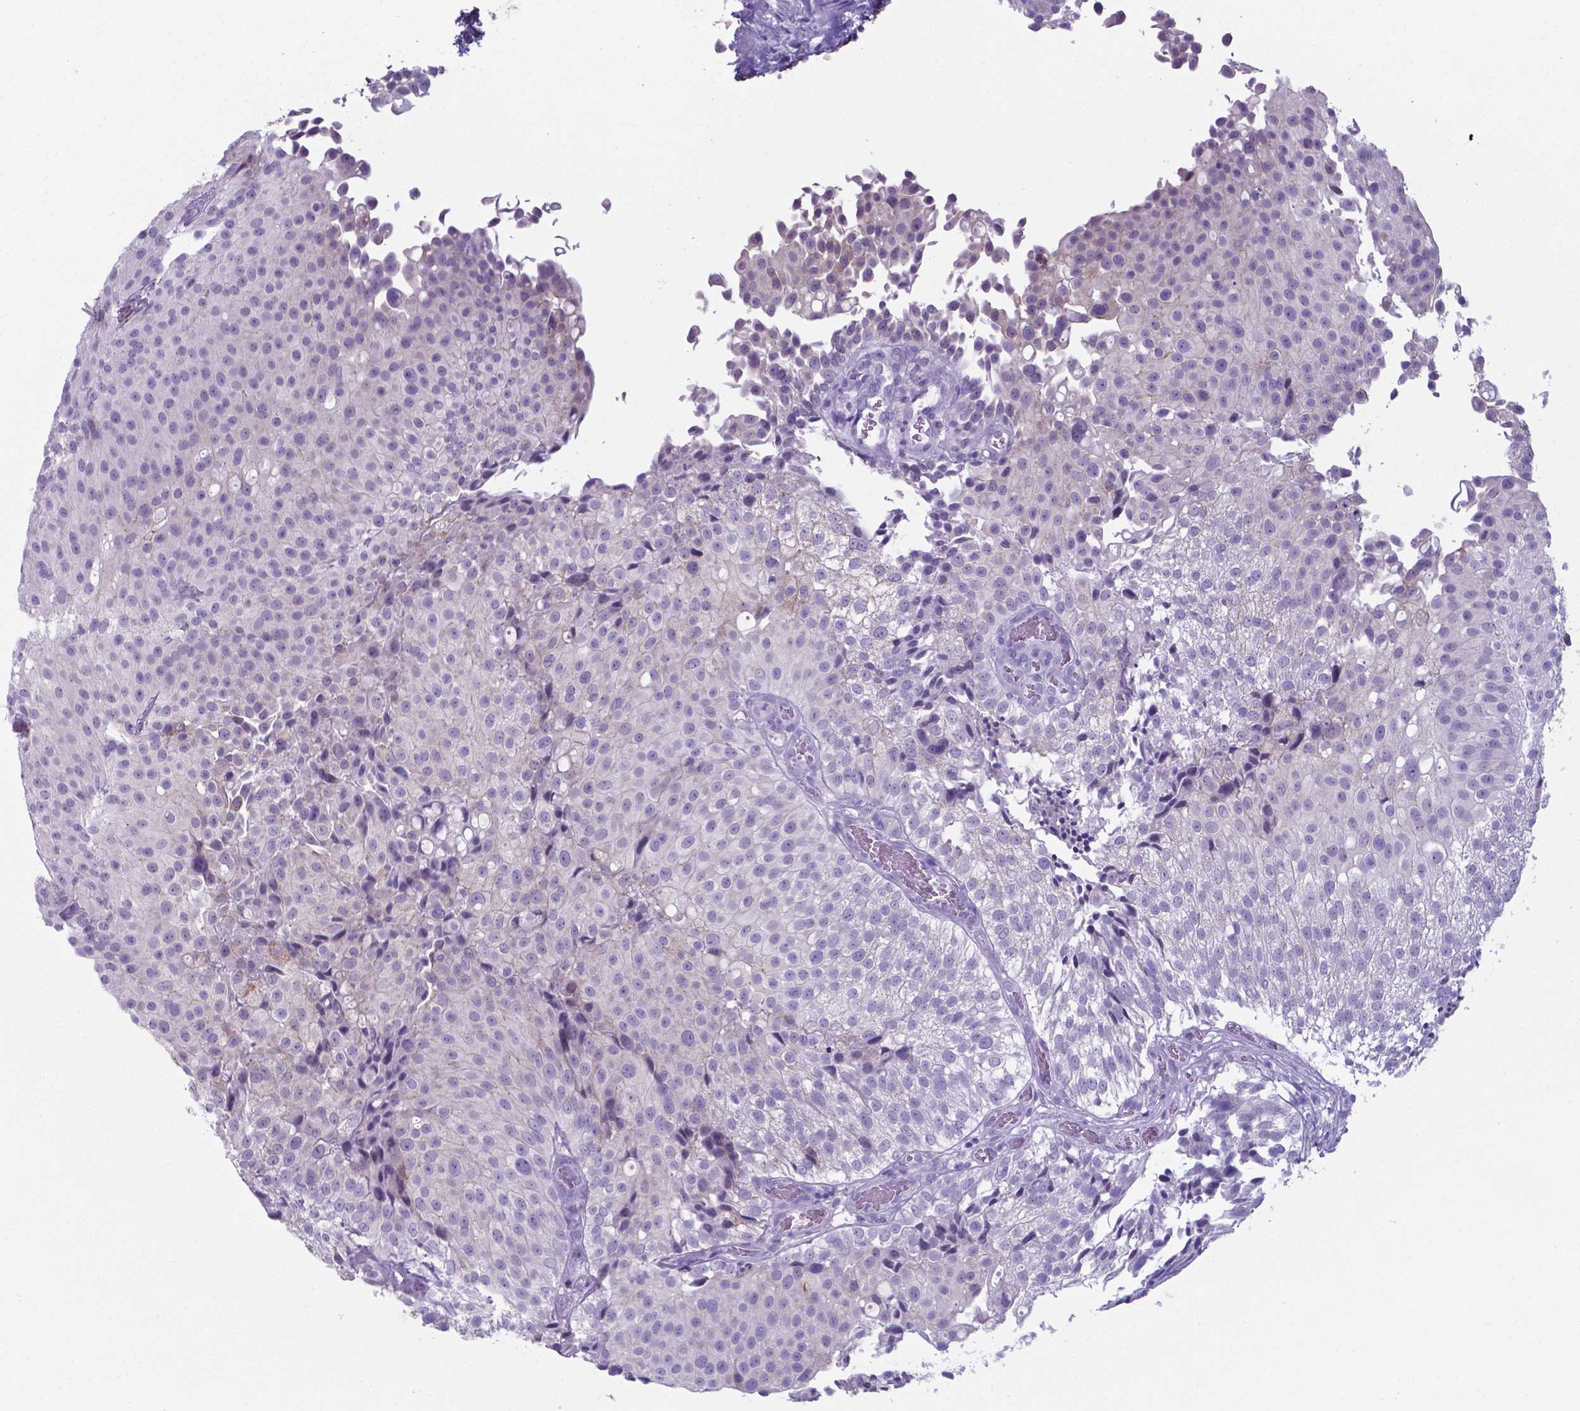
{"staining": {"intensity": "negative", "quantity": "none", "location": "none"}, "tissue": "urothelial cancer", "cell_type": "Tumor cells", "image_type": "cancer", "snomed": [{"axis": "morphology", "description": "Urothelial carcinoma, Low grade"}, {"axis": "topography", "description": "Urinary bladder"}], "caption": "Tumor cells show no significant expression in urothelial carcinoma (low-grade).", "gene": "AP5B1", "patient": {"sex": "male", "age": 80}}